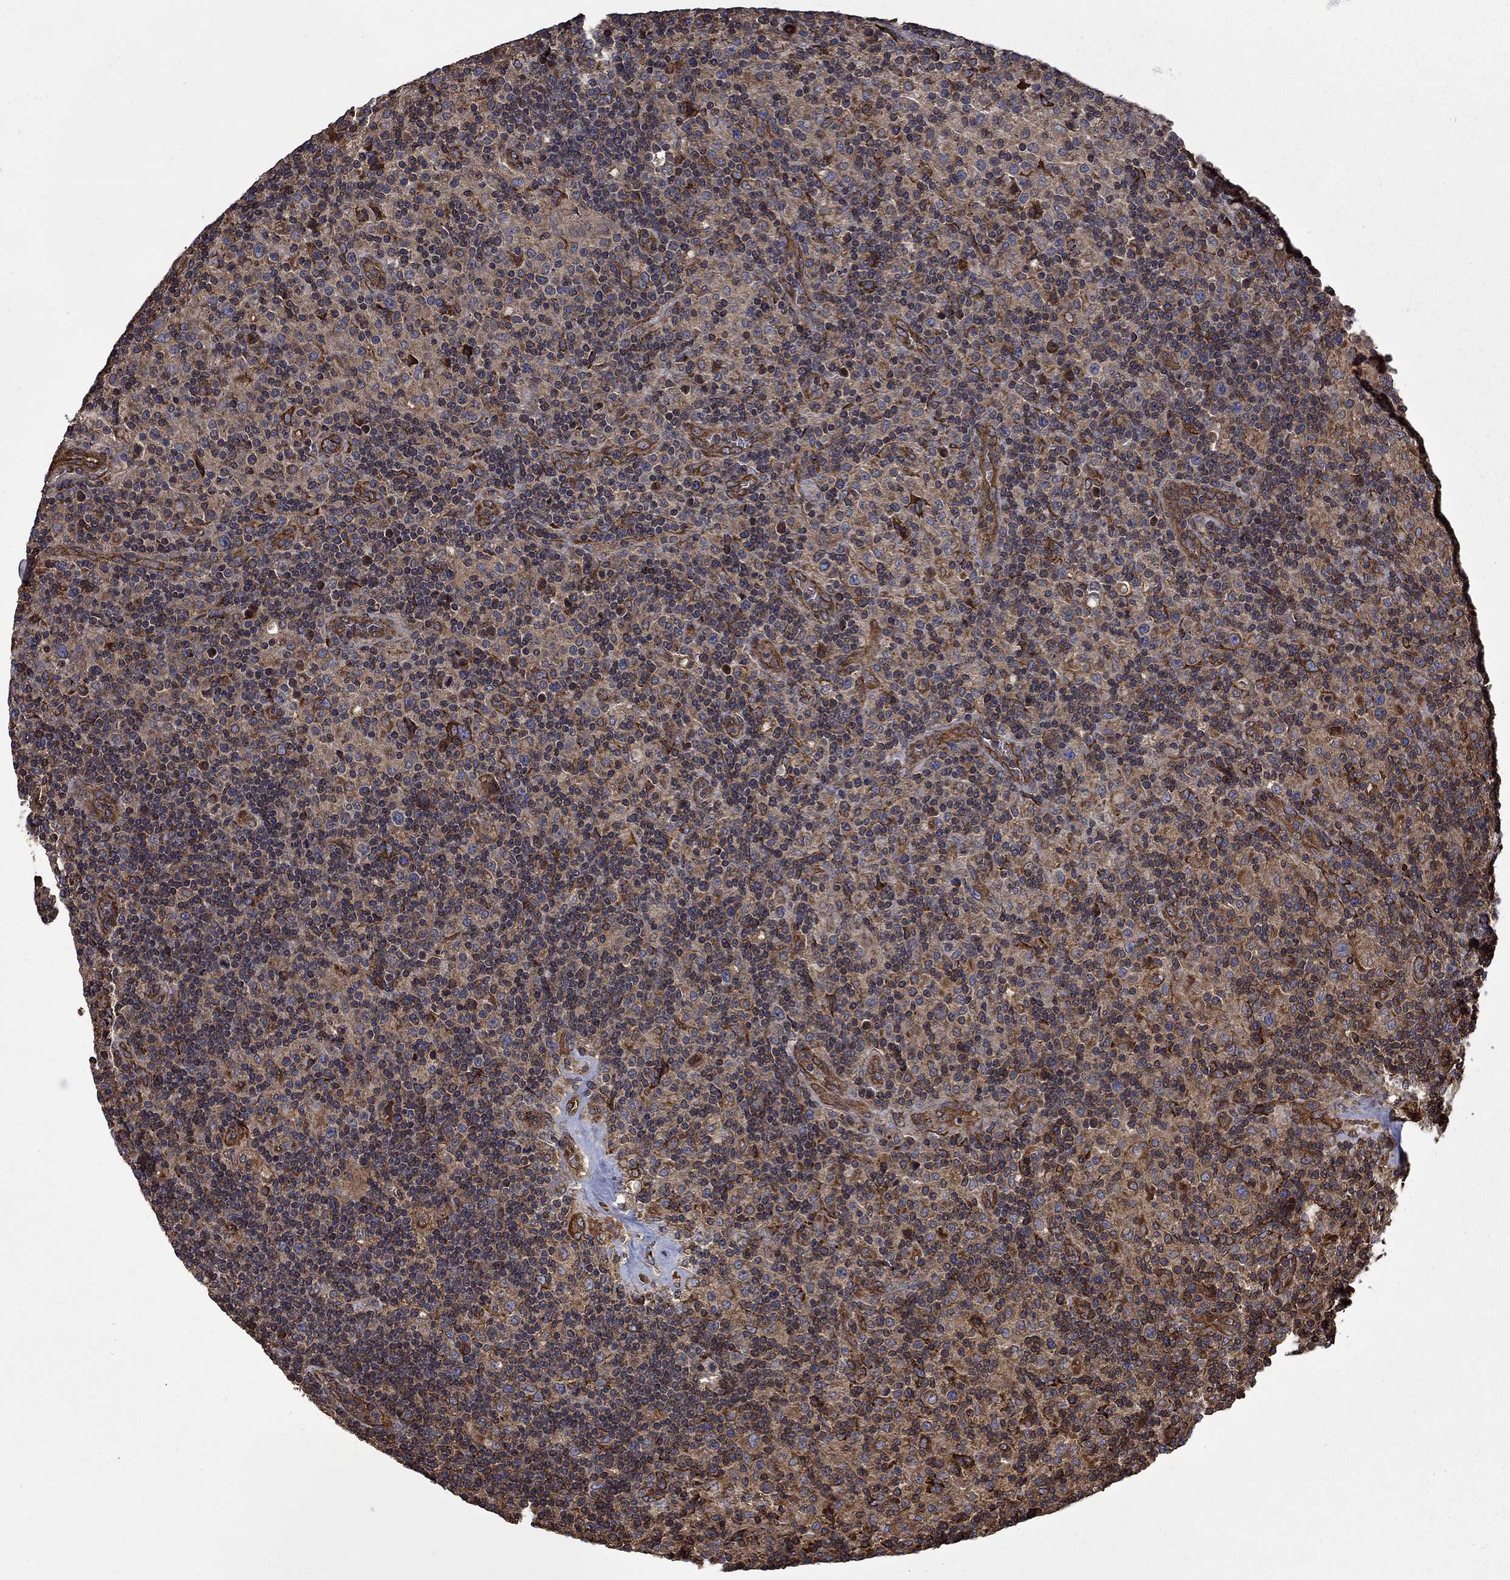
{"staining": {"intensity": "moderate", "quantity": "25%-75%", "location": "cytoplasmic/membranous"}, "tissue": "lymphoma", "cell_type": "Tumor cells", "image_type": "cancer", "snomed": [{"axis": "morphology", "description": "Hodgkin's disease, NOS"}, {"axis": "topography", "description": "Lymph node"}], "caption": "Human lymphoma stained with a protein marker shows moderate staining in tumor cells.", "gene": "CUTC", "patient": {"sex": "male", "age": 70}}